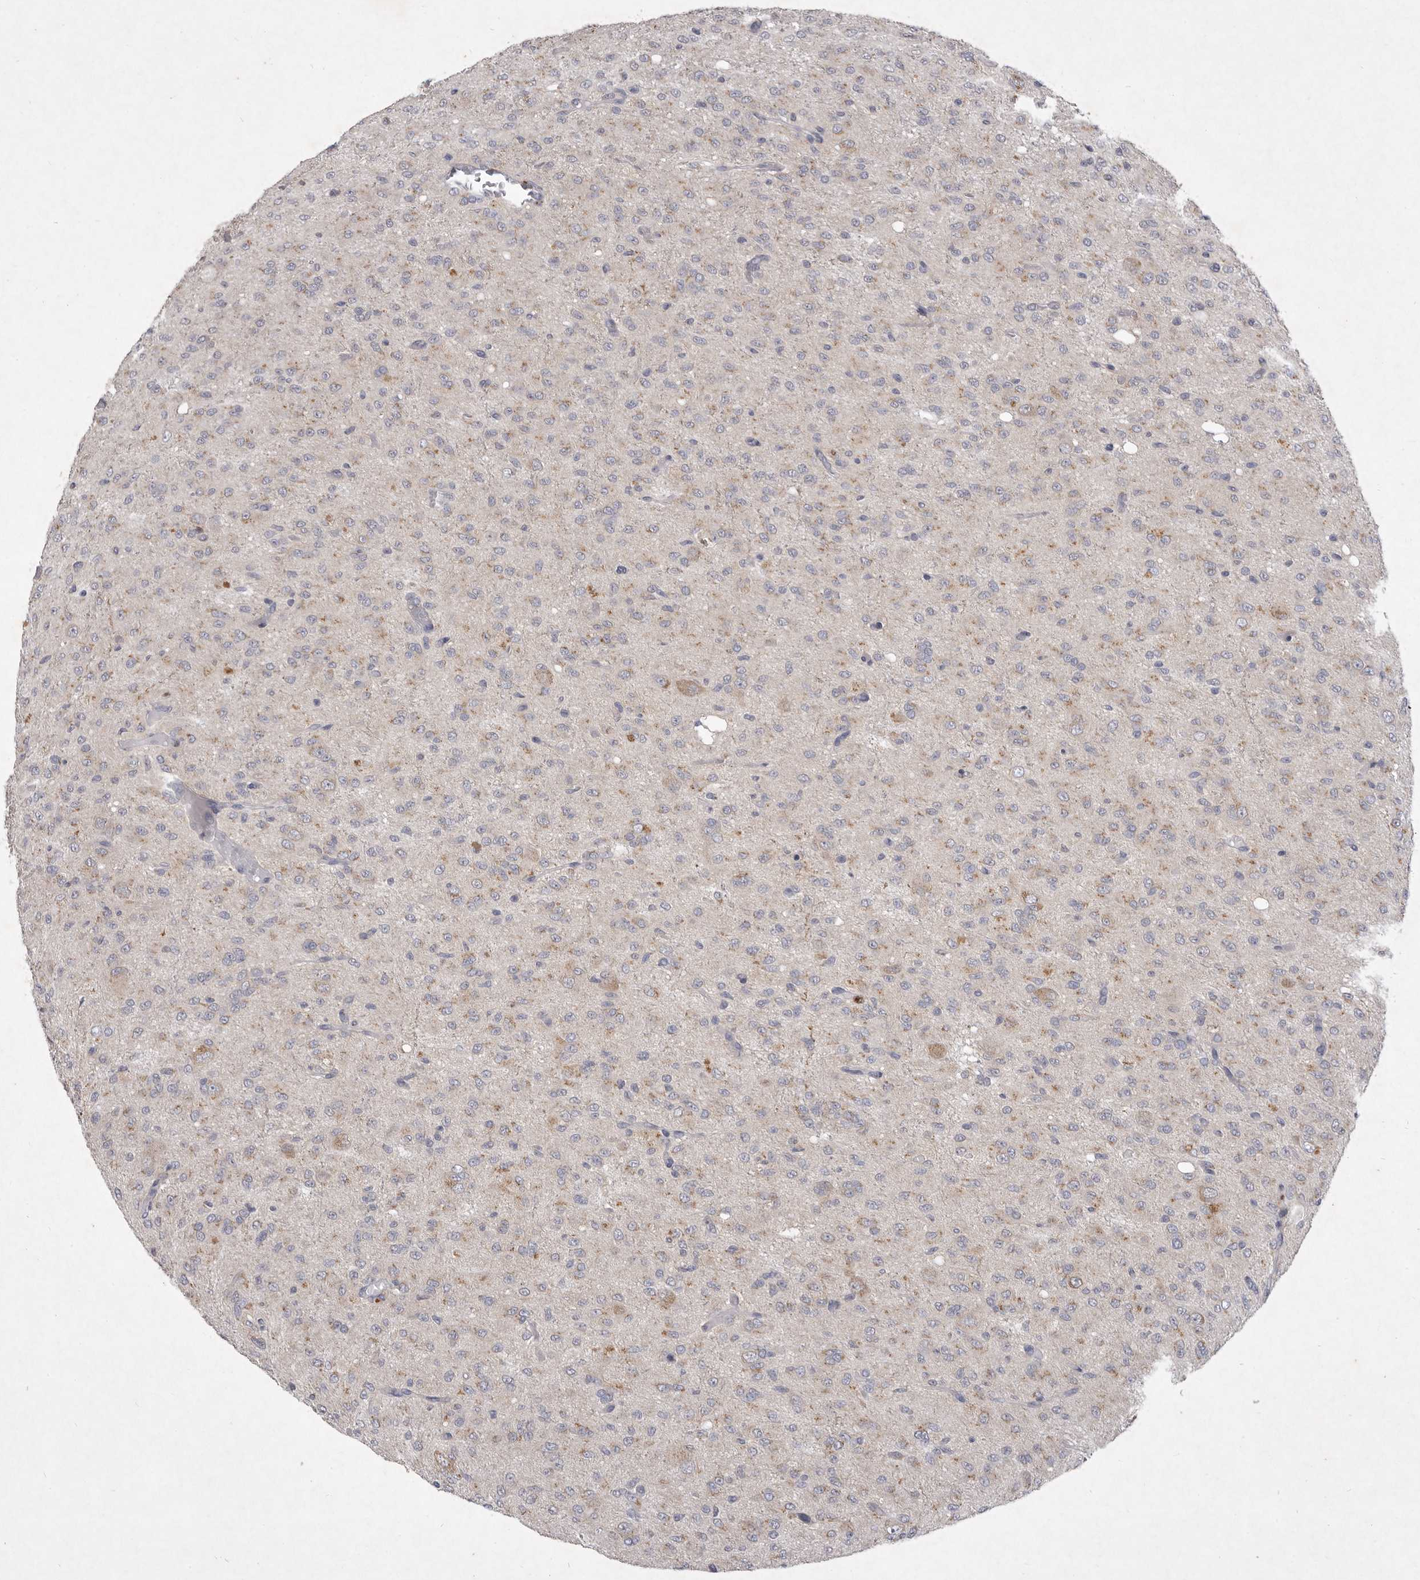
{"staining": {"intensity": "weak", "quantity": "25%-75%", "location": "cytoplasmic/membranous"}, "tissue": "glioma", "cell_type": "Tumor cells", "image_type": "cancer", "snomed": [{"axis": "morphology", "description": "Glioma, malignant, High grade"}, {"axis": "topography", "description": "Brain"}], "caption": "The image reveals a brown stain indicating the presence of a protein in the cytoplasmic/membranous of tumor cells in glioma. (Stains: DAB (3,3'-diaminobenzidine) in brown, nuclei in blue, Microscopy: brightfield microscopy at high magnification).", "gene": "P2RX6", "patient": {"sex": "female", "age": 59}}